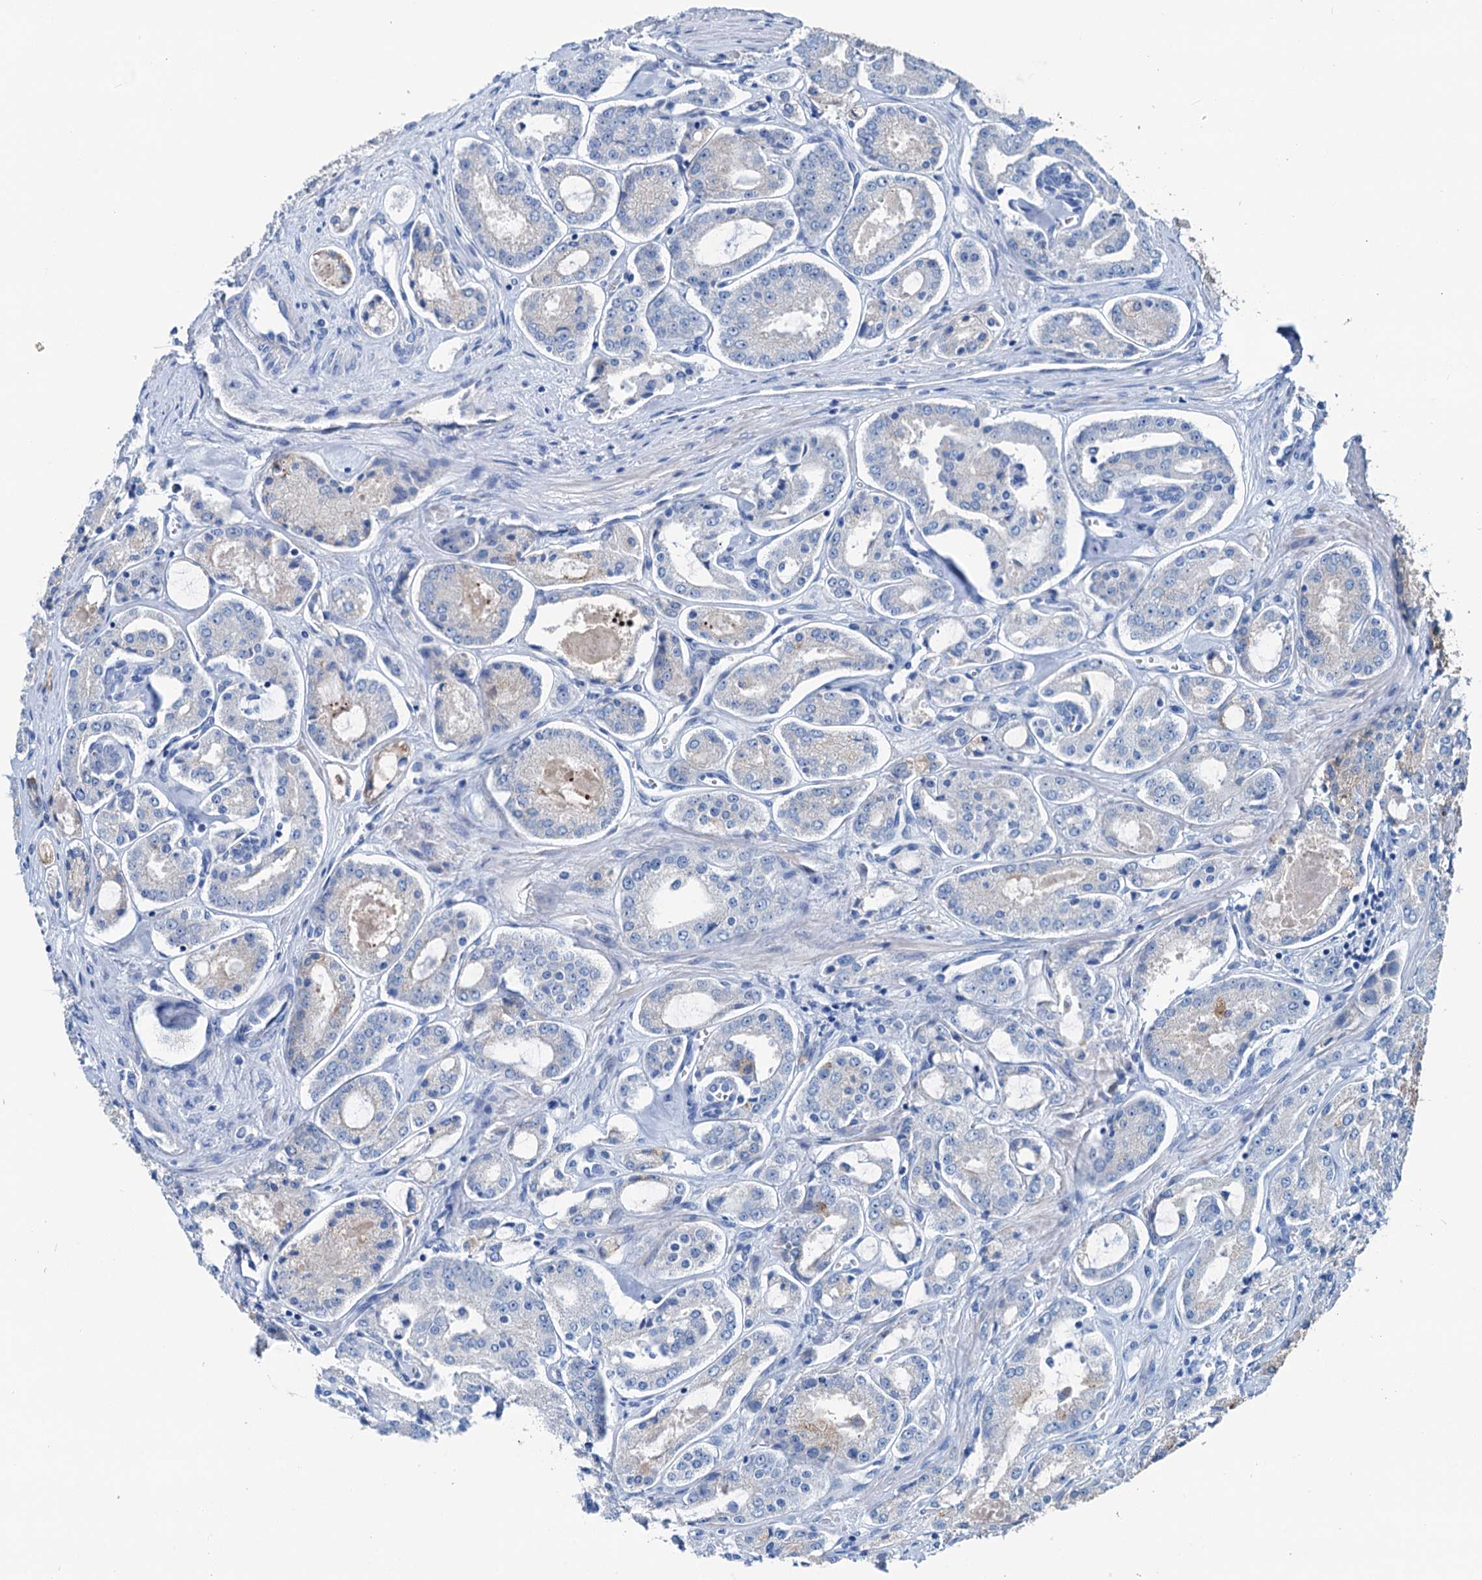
{"staining": {"intensity": "negative", "quantity": "none", "location": "none"}, "tissue": "prostate cancer", "cell_type": "Tumor cells", "image_type": "cancer", "snomed": [{"axis": "morphology", "description": "Adenocarcinoma, Low grade"}, {"axis": "topography", "description": "Prostate"}], "caption": "The image exhibits no staining of tumor cells in prostate cancer (low-grade adenocarcinoma). (Brightfield microscopy of DAB (3,3'-diaminobenzidine) IHC at high magnification).", "gene": "KNDC1", "patient": {"sex": "male", "age": 68}}